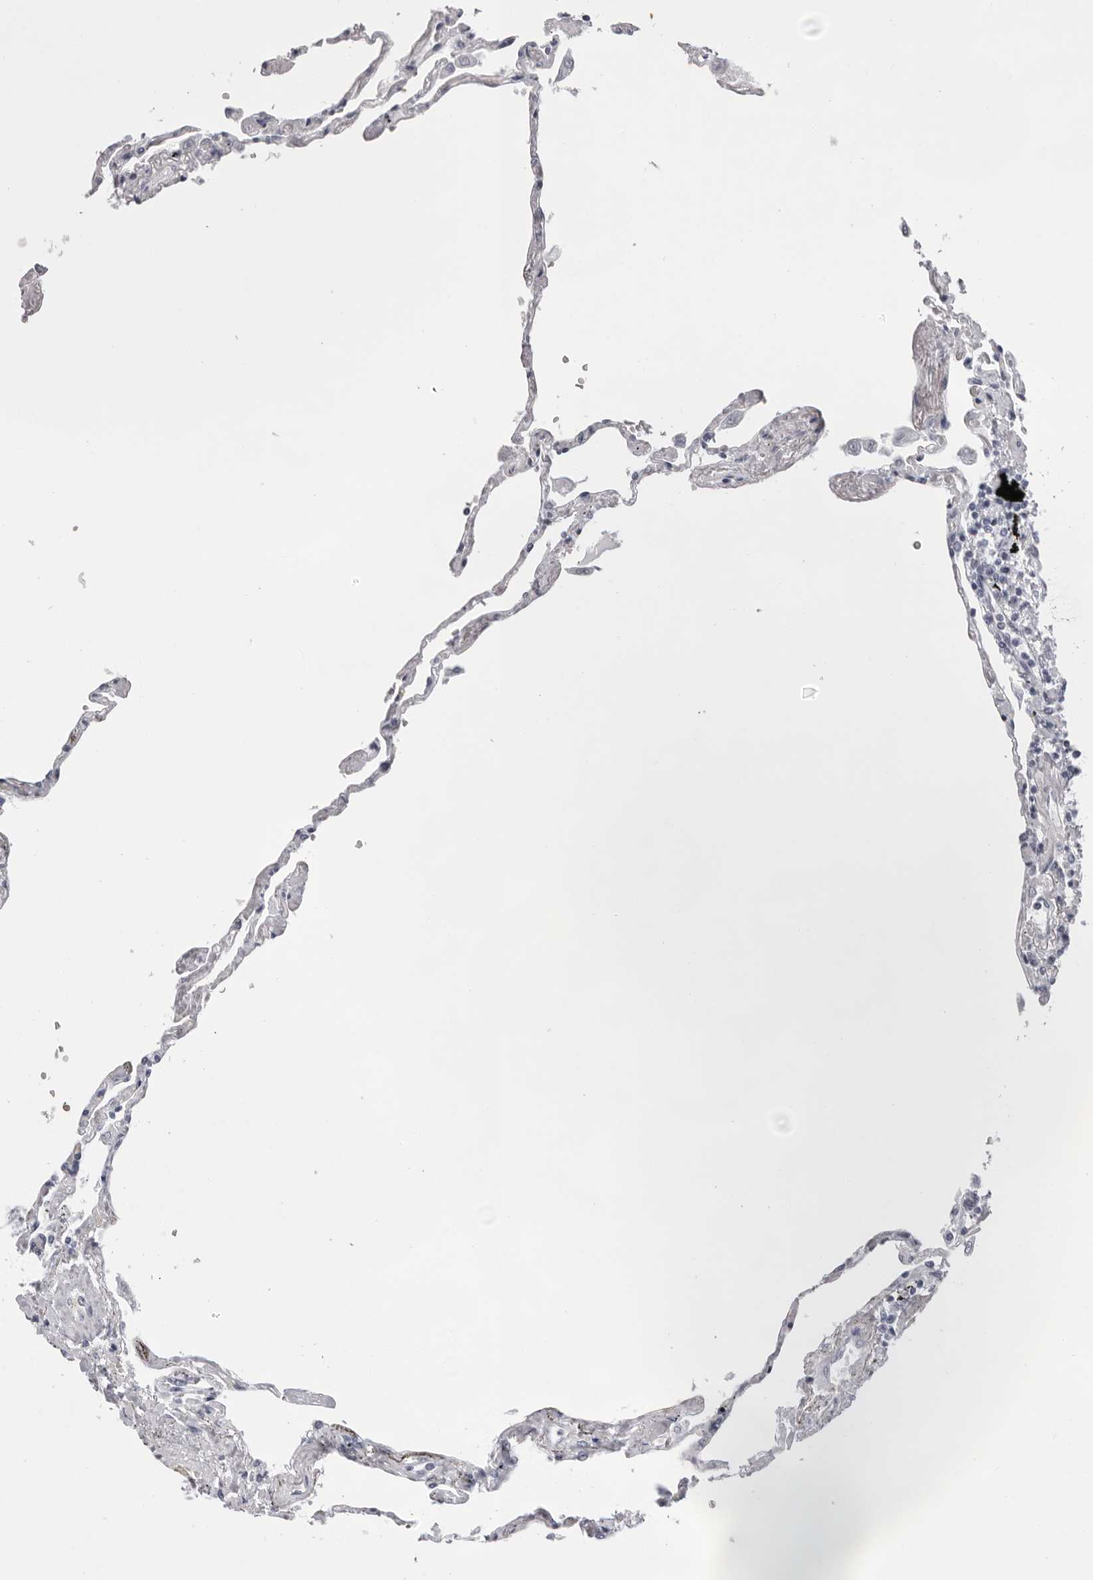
{"staining": {"intensity": "negative", "quantity": "none", "location": "none"}, "tissue": "lung", "cell_type": "Alveolar cells", "image_type": "normal", "snomed": [{"axis": "morphology", "description": "Normal tissue, NOS"}, {"axis": "topography", "description": "Lung"}], "caption": "Immunohistochemistry (IHC) micrograph of normal human lung stained for a protein (brown), which demonstrates no positivity in alveolar cells. Nuclei are stained in blue.", "gene": "SPTA1", "patient": {"sex": "female", "age": 67}}